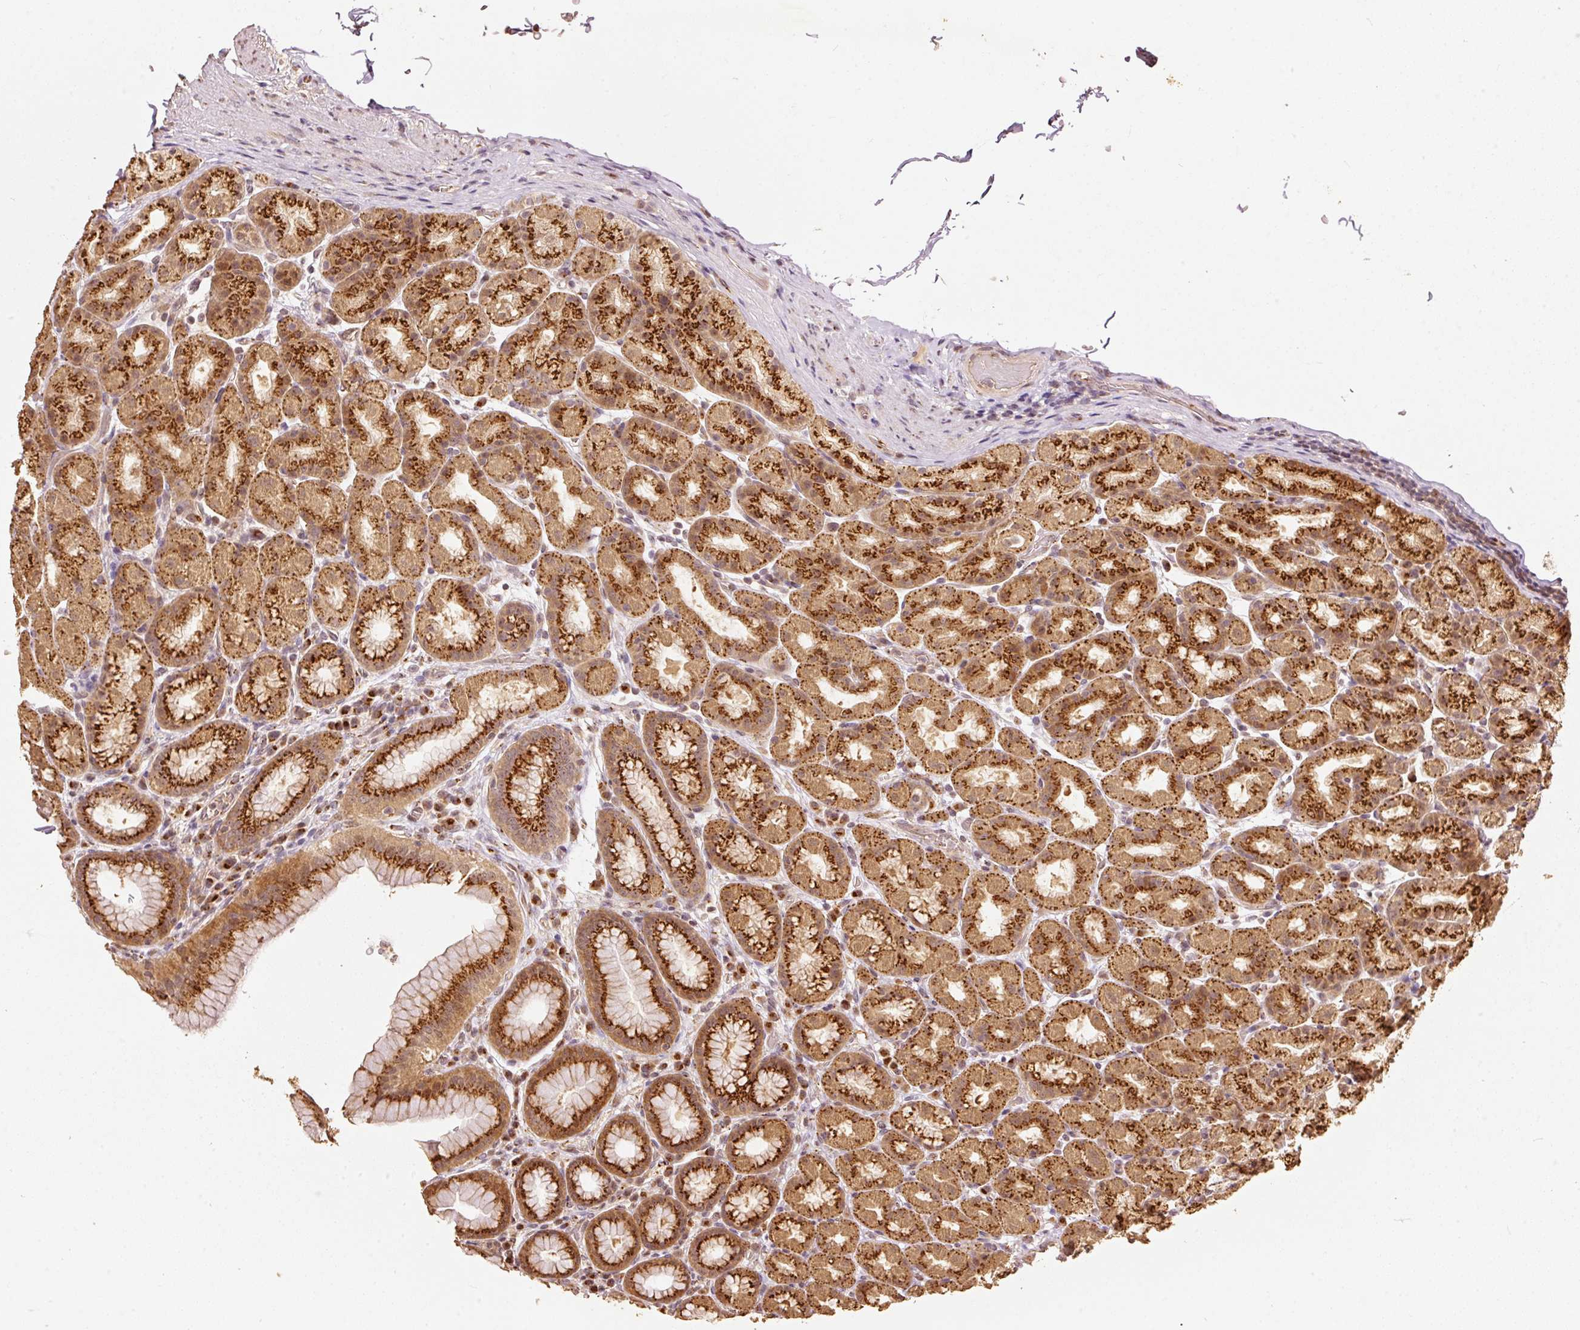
{"staining": {"intensity": "strong", "quantity": ">75%", "location": "cytoplasmic/membranous"}, "tissue": "stomach", "cell_type": "Glandular cells", "image_type": "normal", "snomed": [{"axis": "morphology", "description": "Normal tissue, NOS"}, {"axis": "topography", "description": "Stomach, upper"}, {"axis": "topography", "description": "Stomach"}], "caption": "Protein staining of benign stomach displays strong cytoplasmic/membranous staining in about >75% of glandular cells.", "gene": "FUT8", "patient": {"sex": "male", "age": 68}}